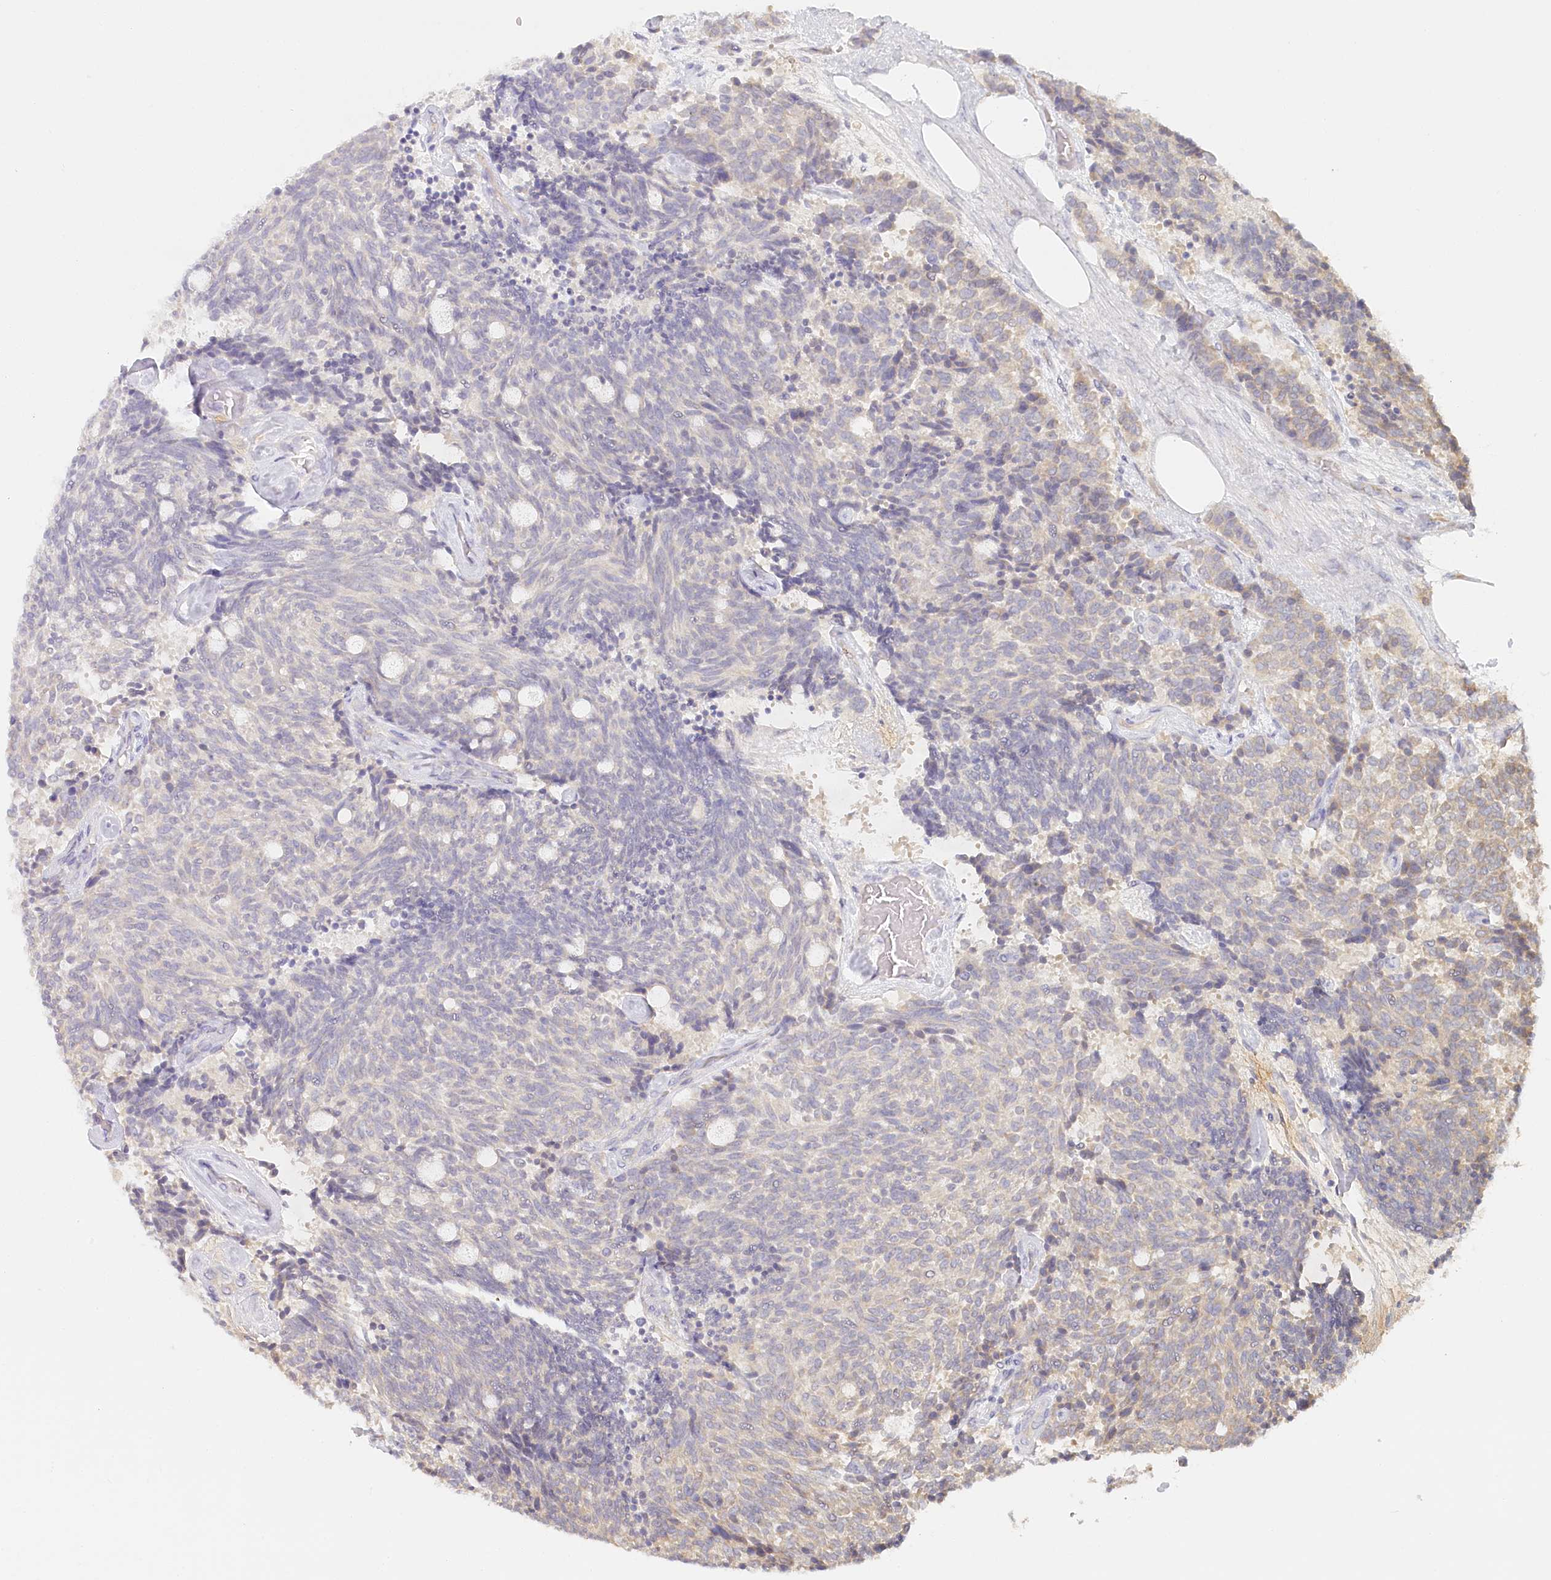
{"staining": {"intensity": "negative", "quantity": "none", "location": "none"}, "tissue": "carcinoid", "cell_type": "Tumor cells", "image_type": "cancer", "snomed": [{"axis": "morphology", "description": "Carcinoid, malignant, NOS"}, {"axis": "topography", "description": "Pancreas"}], "caption": "This is an IHC micrograph of carcinoid. There is no staining in tumor cells.", "gene": "VSIG1", "patient": {"sex": "female", "age": 54}}